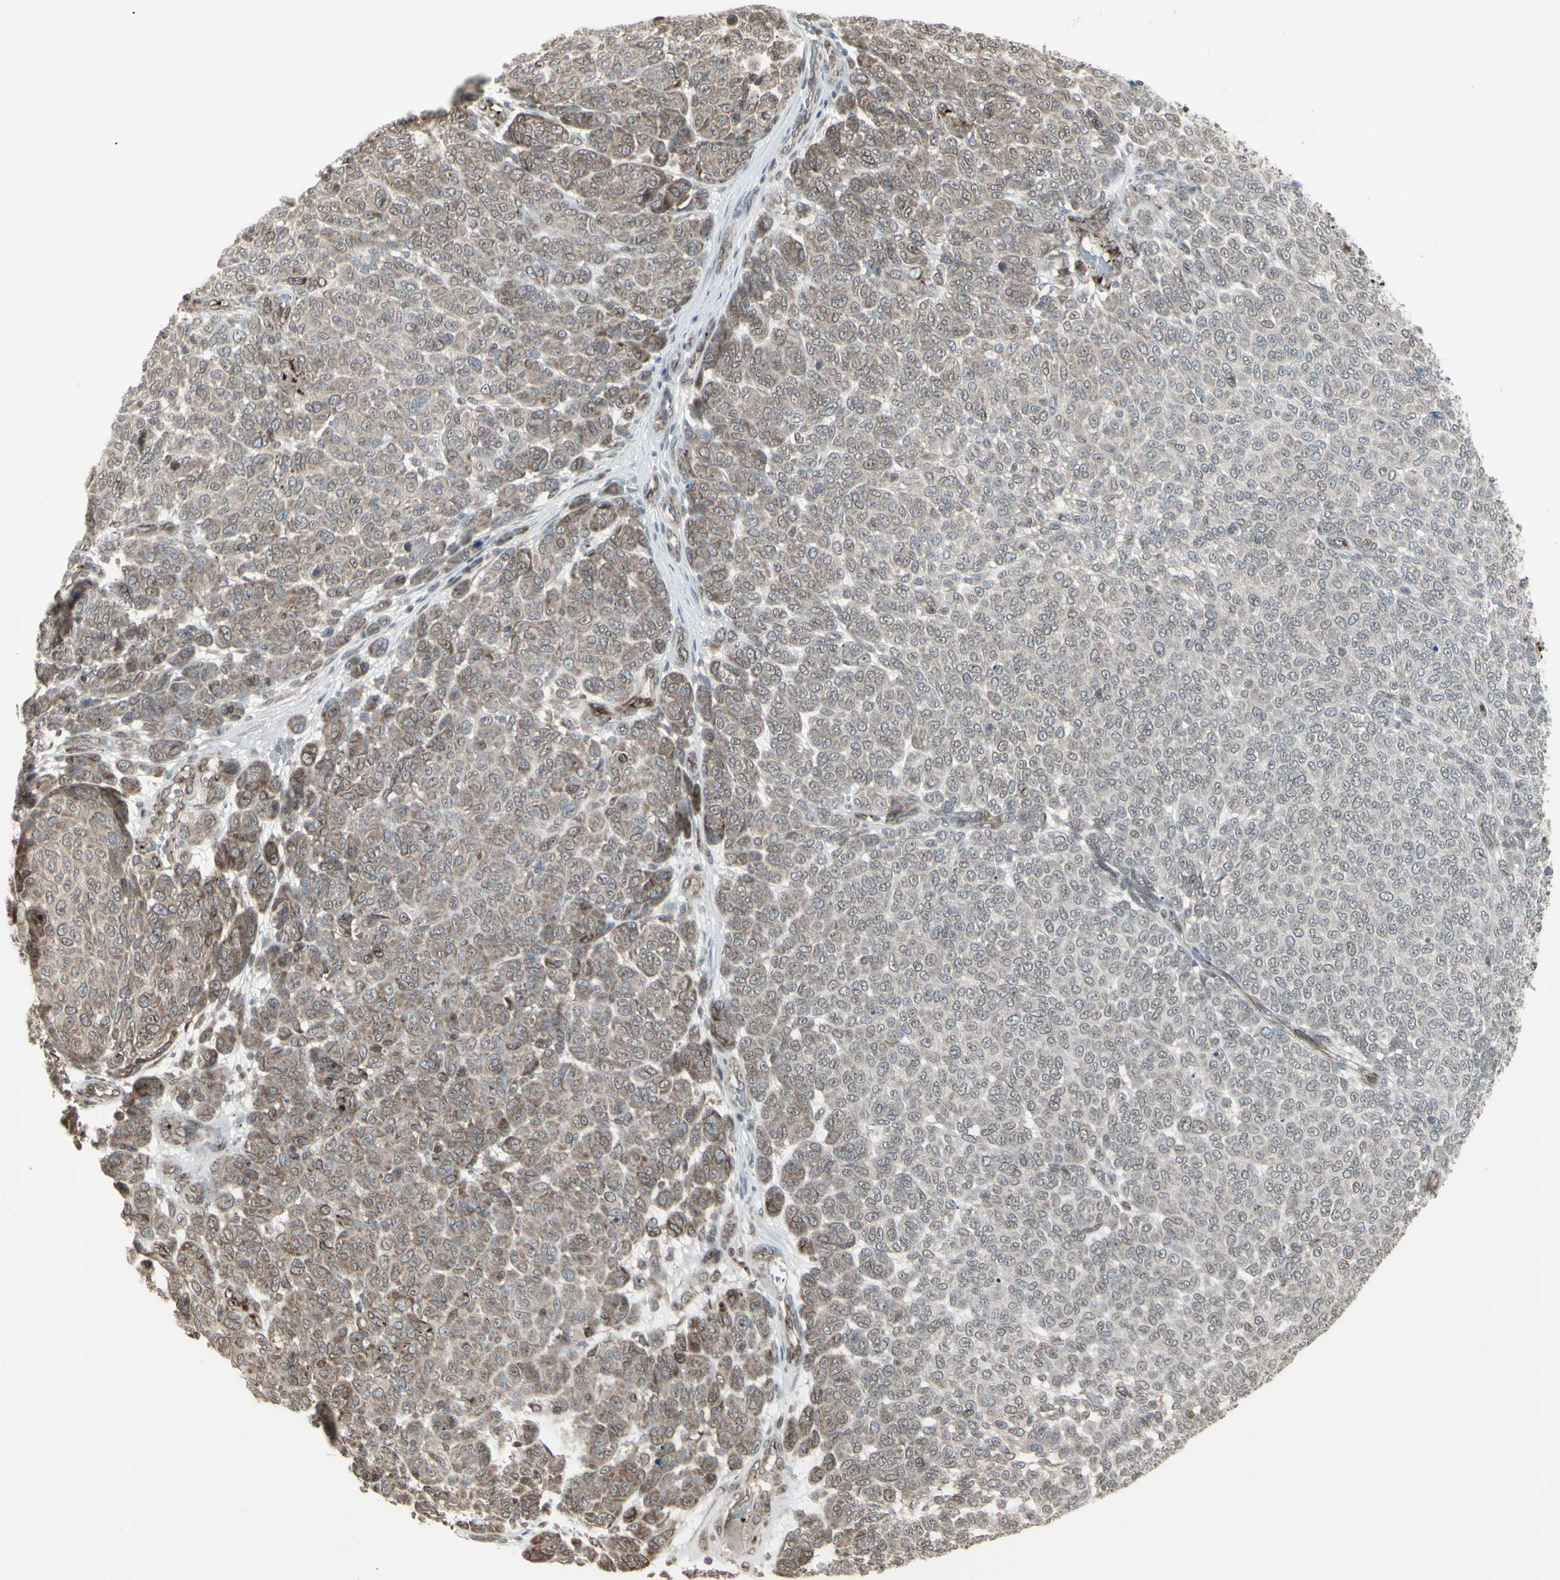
{"staining": {"intensity": "weak", "quantity": "25%-75%", "location": "cytoplasmic/membranous,nuclear"}, "tissue": "melanoma", "cell_type": "Tumor cells", "image_type": "cancer", "snomed": [{"axis": "morphology", "description": "Malignant melanoma, NOS"}, {"axis": "topography", "description": "Skin"}], "caption": "Immunohistochemistry (IHC) histopathology image of human melanoma stained for a protein (brown), which shows low levels of weak cytoplasmic/membranous and nuclear positivity in about 25%-75% of tumor cells.", "gene": "DTX3L", "patient": {"sex": "male", "age": 59}}